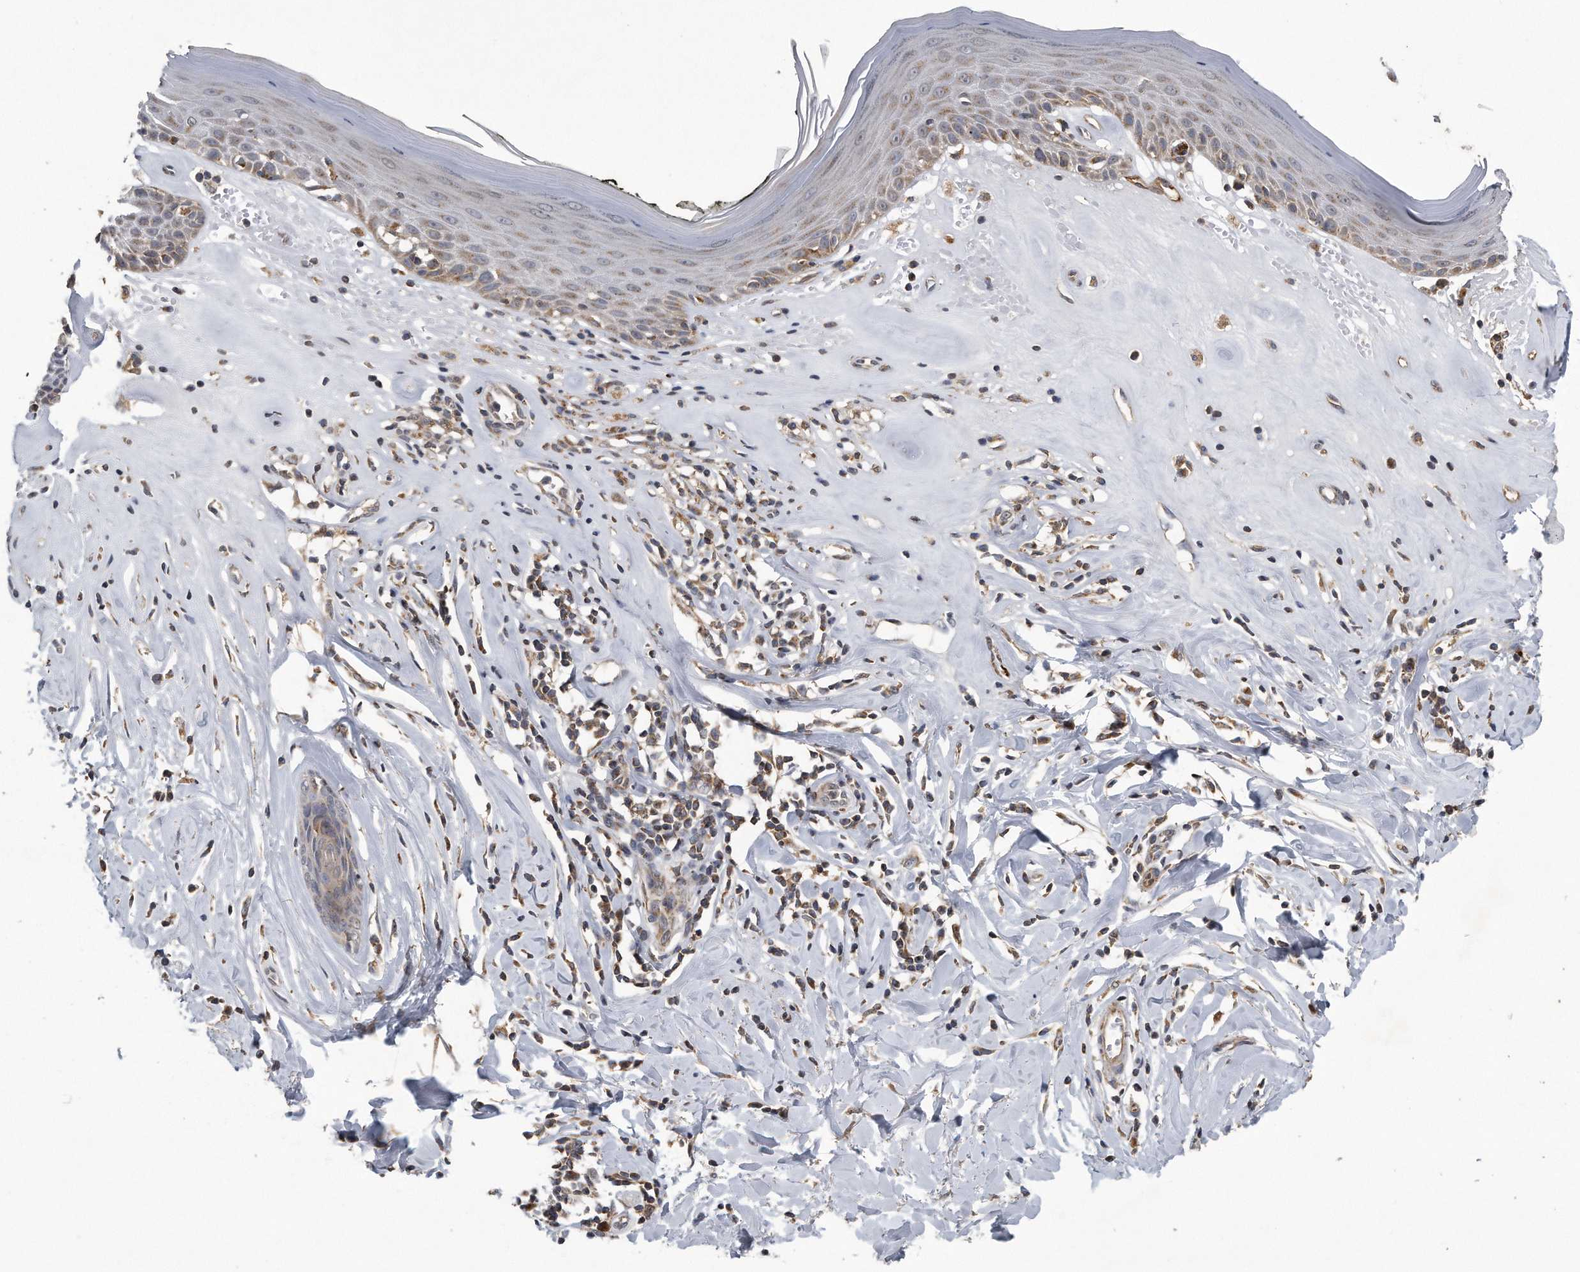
{"staining": {"intensity": "moderate", "quantity": "25%-75%", "location": "cytoplasmic/membranous"}, "tissue": "skin", "cell_type": "Epidermal cells", "image_type": "normal", "snomed": [{"axis": "morphology", "description": "Normal tissue, NOS"}, {"axis": "morphology", "description": "Inflammation, NOS"}, {"axis": "topography", "description": "Vulva"}], "caption": "An immunohistochemistry image of unremarkable tissue is shown. Protein staining in brown labels moderate cytoplasmic/membranous positivity in skin within epidermal cells. Using DAB (3,3'-diaminobenzidine) (brown) and hematoxylin (blue) stains, captured at high magnification using brightfield microscopy.", "gene": "LYRM4", "patient": {"sex": "female", "age": 84}}